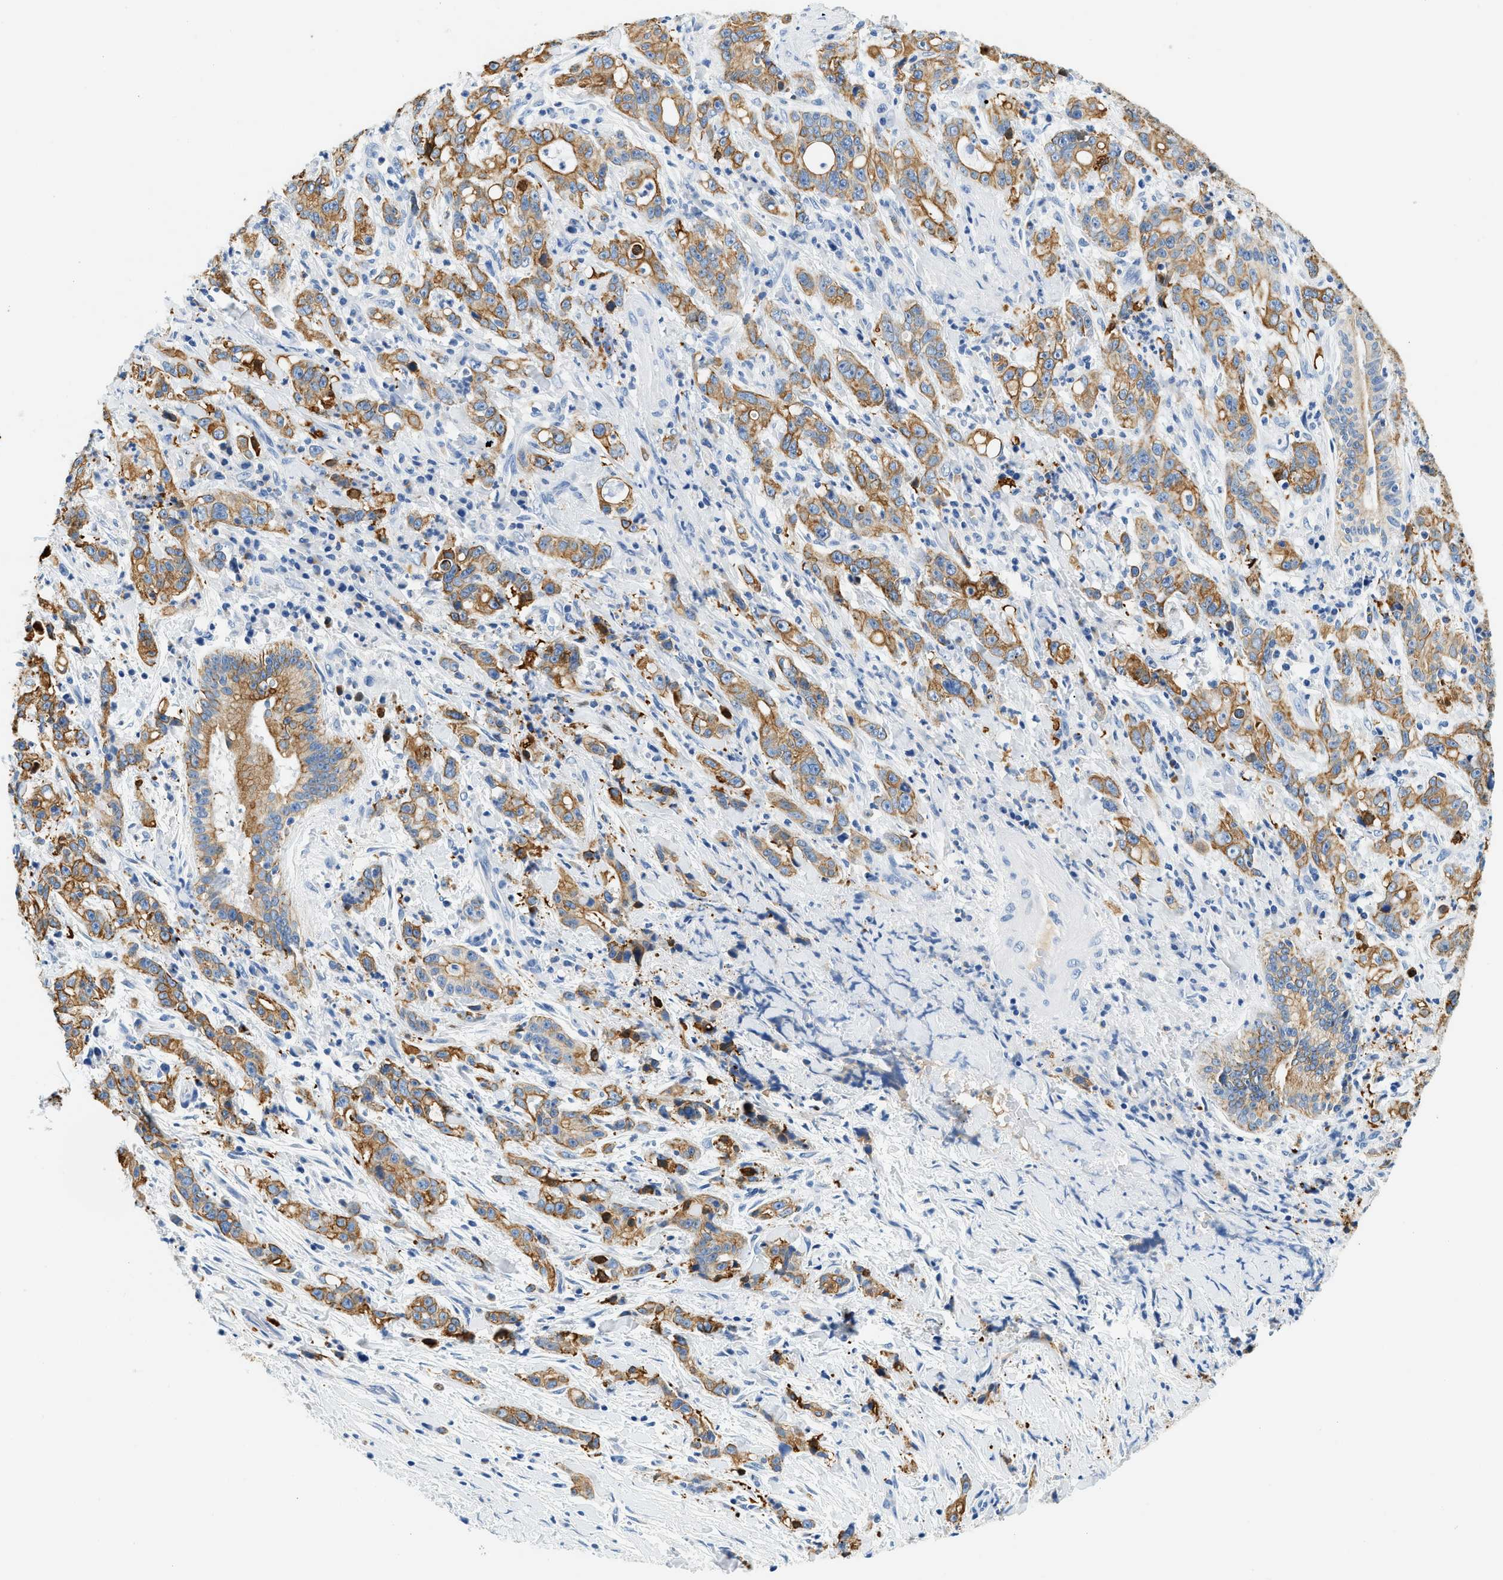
{"staining": {"intensity": "moderate", "quantity": ">75%", "location": "cytoplasmic/membranous"}, "tissue": "liver cancer", "cell_type": "Tumor cells", "image_type": "cancer", "snomed": [{"axis": "morphology", "description": "Cholangiocarcinoma"}, {"axis": "topography", "description": "Liver"}], "caption": "A histopathology image showing moderate cytoplasmic/membranous positivity in approximately >75% of tumor cells in cholangiocarcinoma (liver), as visualized by brown immunohistochemical staining.", "gene": "STXBP2", "patient": {"sex": "female", "age": 38}}